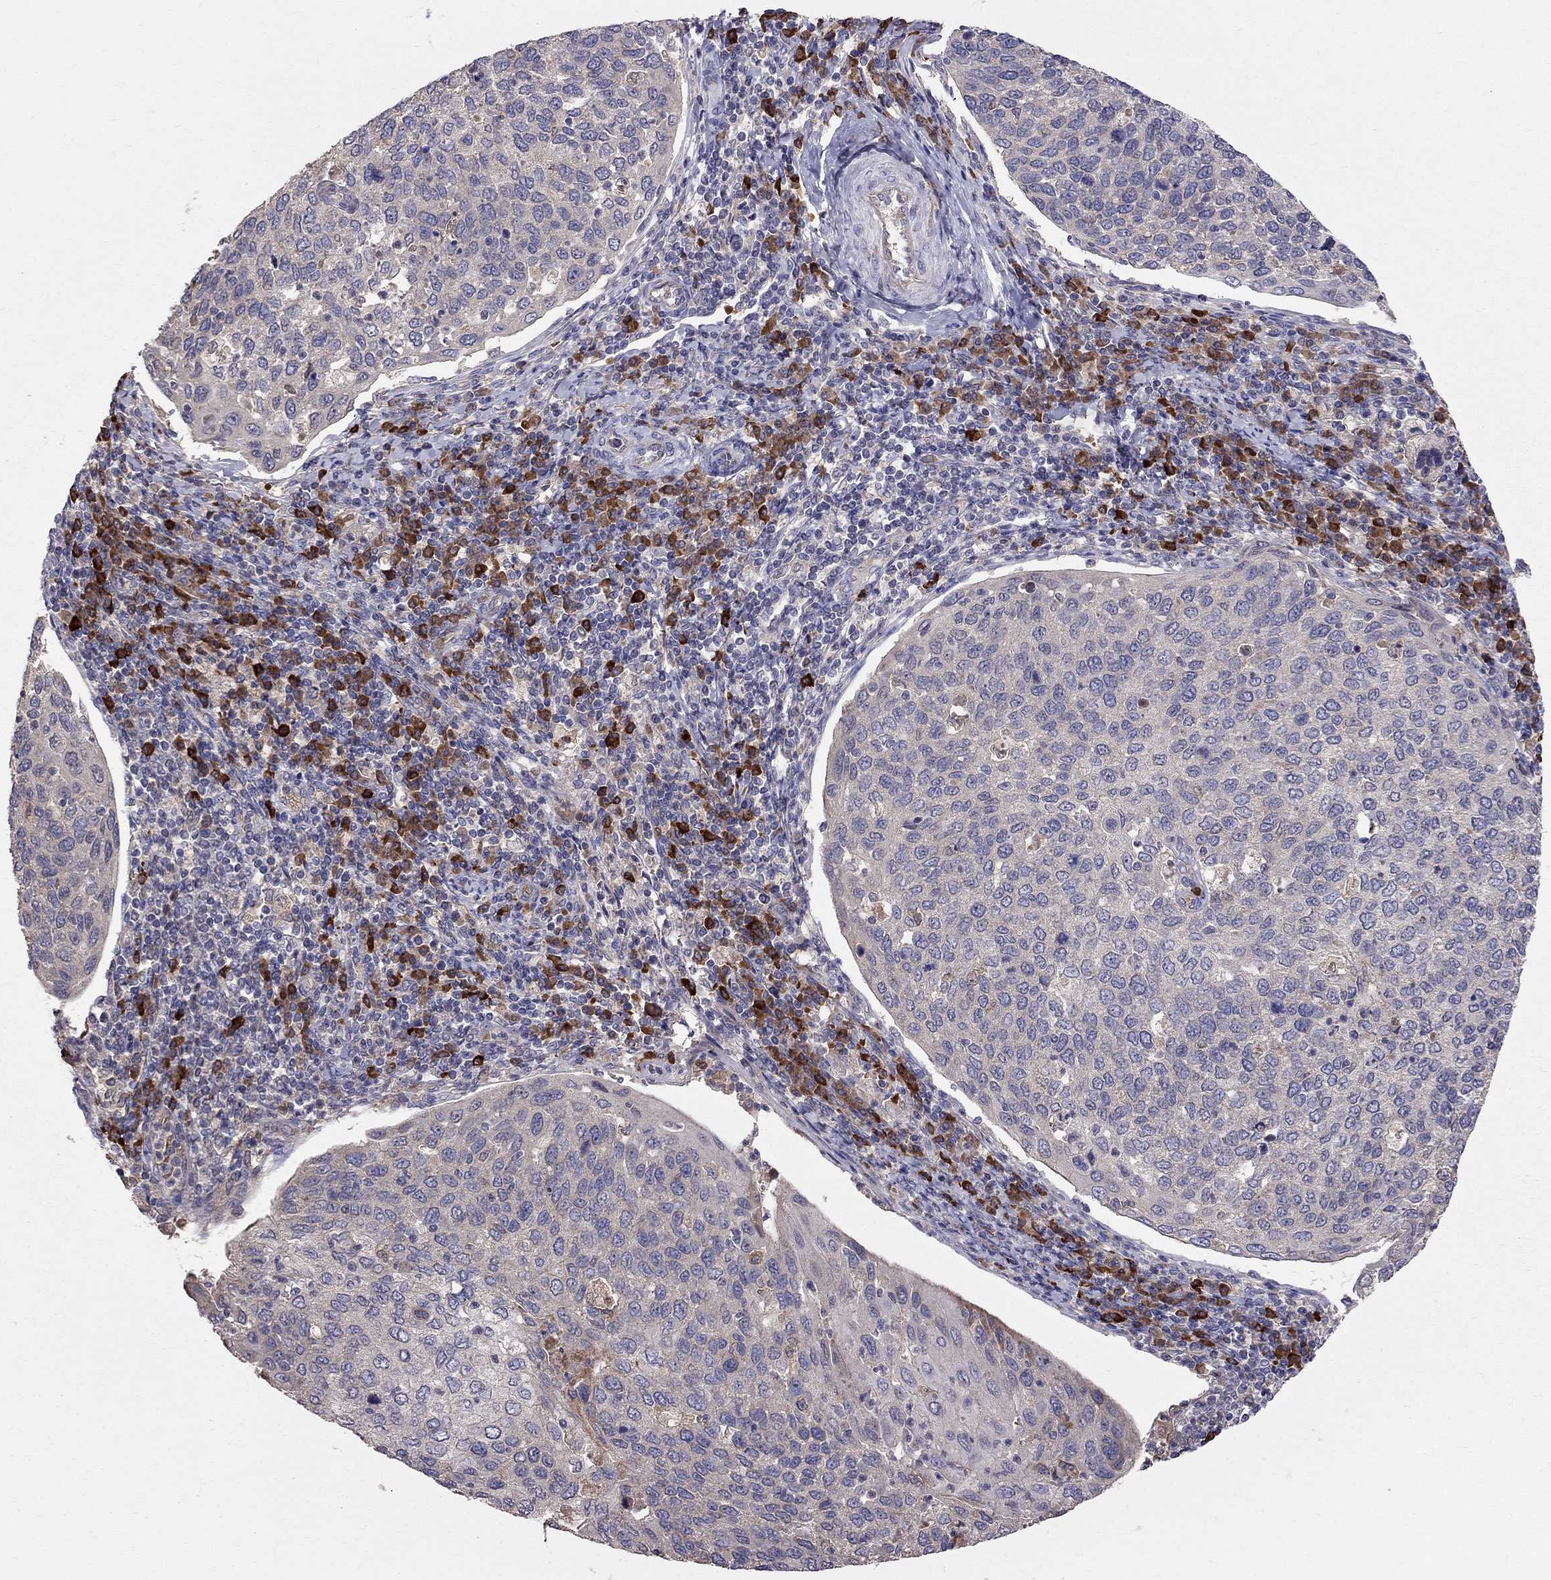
{"staining": {"intensity": "negative", "quantity": "none", "location": "none"}, "tissue": "cervical cancer", "cell_type": "Tumor cells", "image_type": "cancer", "snomed": [{"axis": "morphology", "description": "Squamous cell carcinoma, NOS"}, {"axis": "topography", "description": "Cervix"}], "caption": "There is no significant expression in tumor cells of cervical cancer. (Stains: DAB (3,3'-diaminobenzidine) immunohistochemistry with hematoxylin counter stain, Microscopy: brightfield microscopy at high magnification).", "gene": "PIK3CG", "patient": {"sex": "female", "age": 54}}